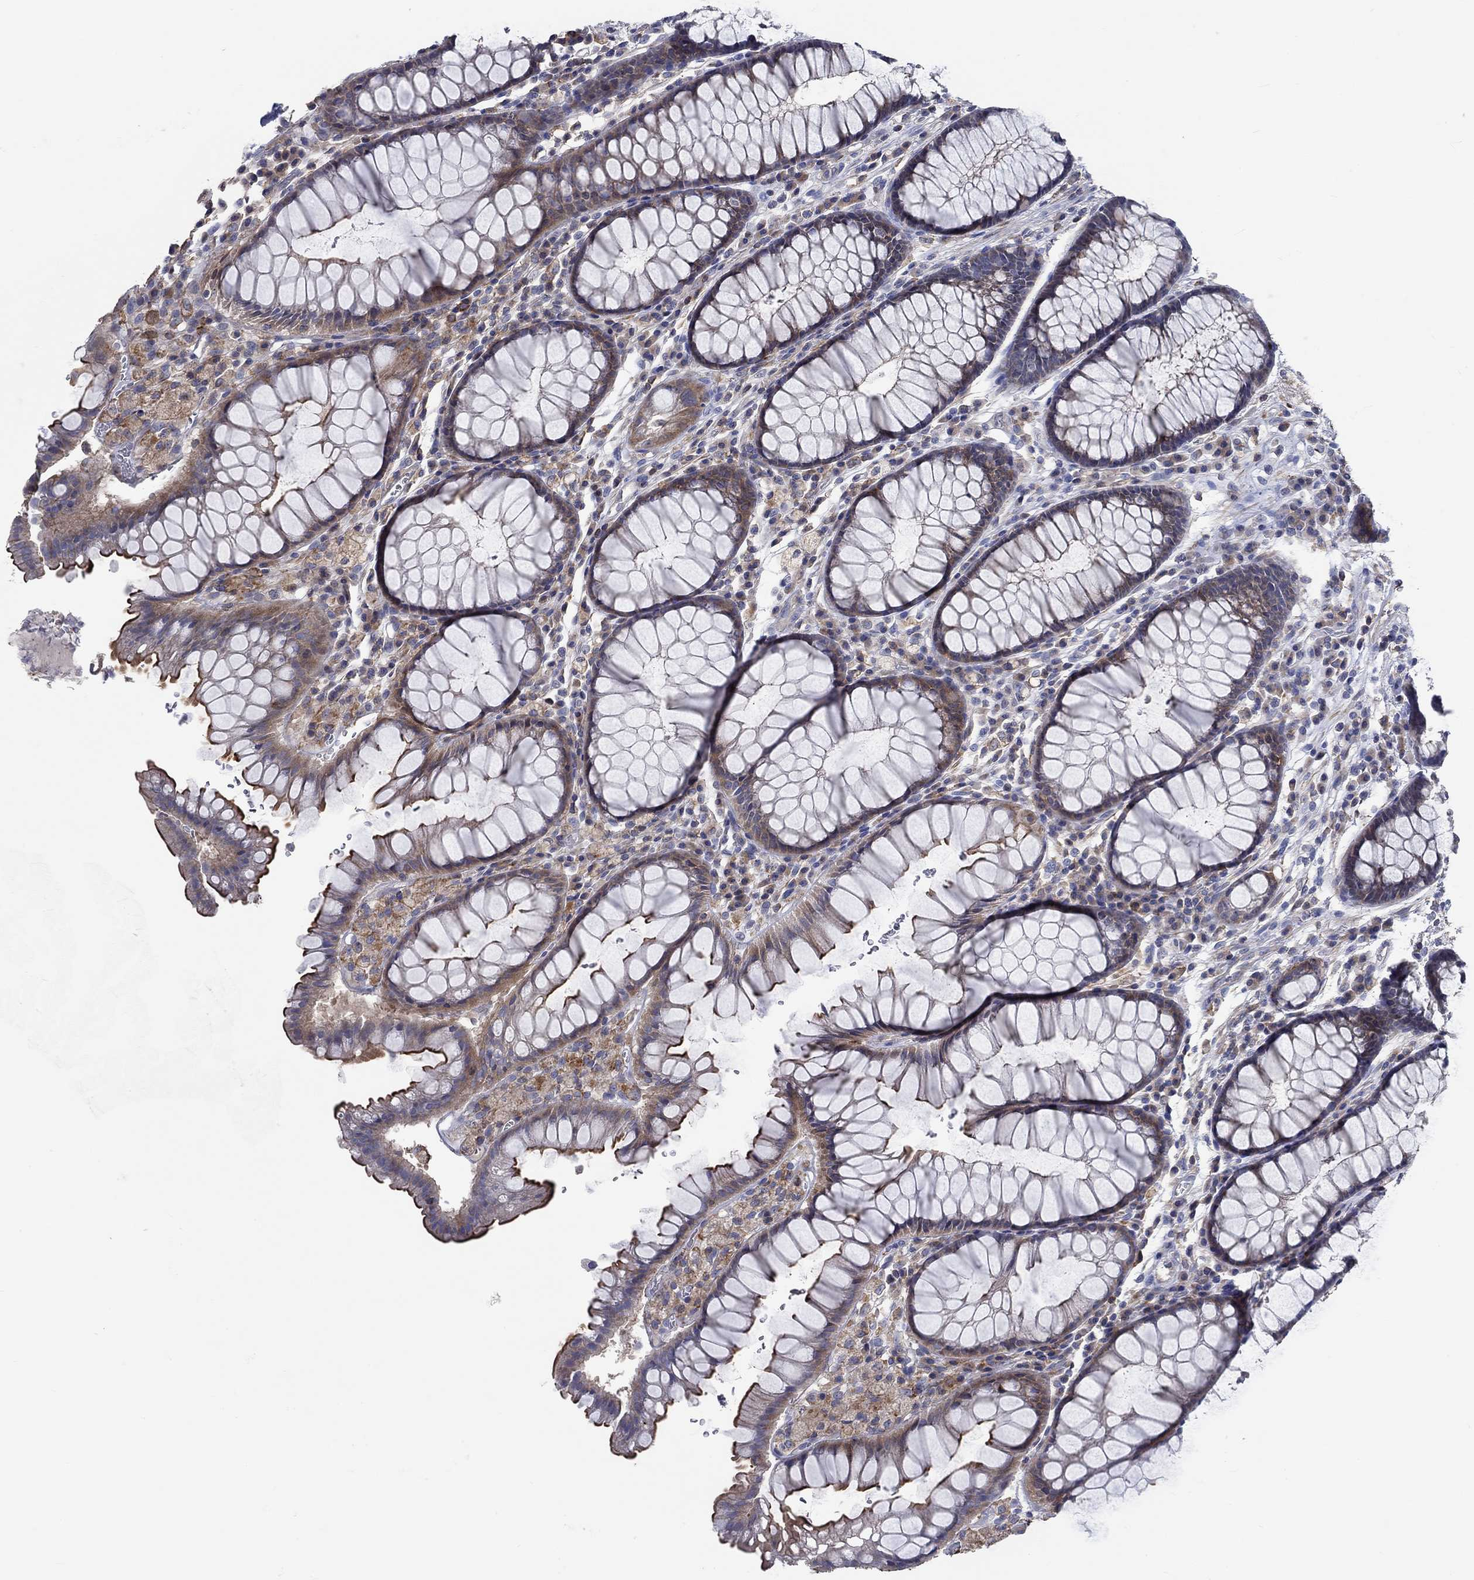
{"staining": {"intensity": "strong", "quantity": "25%-75%", "location": "cytoplasmic/membranous"}, "tissue": "rectum", "cell_type": "Glandular cells", "image_type": "normal", "snomed": [{"axis": "morphology", "description": "Normal tissue, NOS"}, {"axis": "topography", "description": "Rectum"}], "caption": "This histopathology image exhibits immunohistochemistry (IHC) staining of unremarkable rectum, with high strong cytoplasmic/membranous staining in about 25%-75% of glandular cells.", "gene": "TNFAIP8L3", "patient": {"sex": "female", "age": 68}}